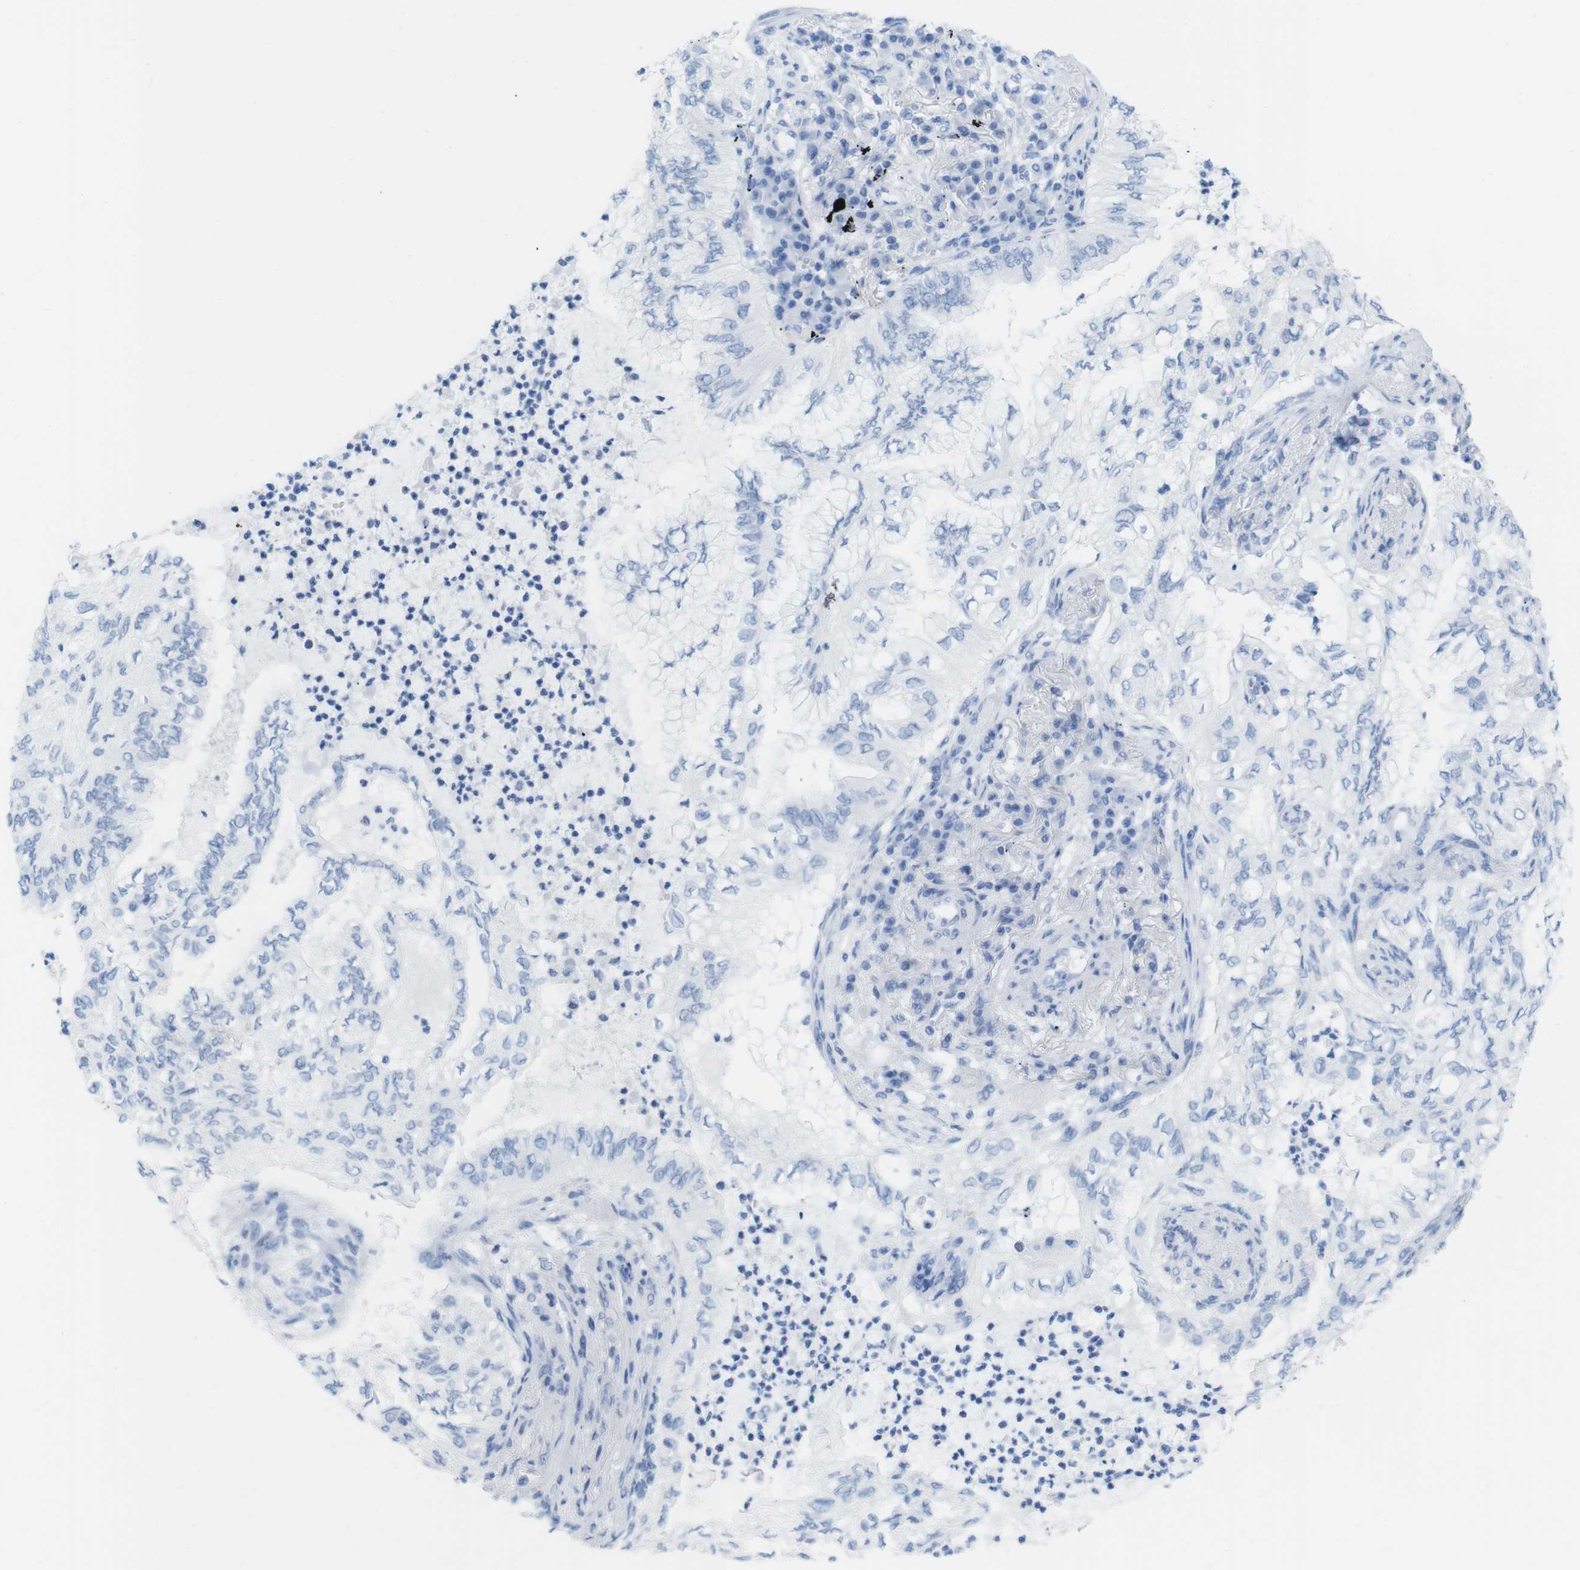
{"staining": {"intensity": "negative", "quantity": "none", "location": "none"}, "tissue": "lung cancer", "cell_type": "Tumor cells", "image_type": "cancer", "snomed": [{"axis": "morphology", "description": "Normal tissue, NOS"}, {"axis": "morphology", "description": "Adenocarcinoma, NOS"}, {"axis": "topography", "description": "Bronchus"}, {"axis": "topography", "description": "Lung"}], "caption": "The photomicrograph exhibits no significant staining in tumor cells of lung adenocarcinoma.", "gene": "MYH7", "patient": {"sex": "female", "age": 70}}